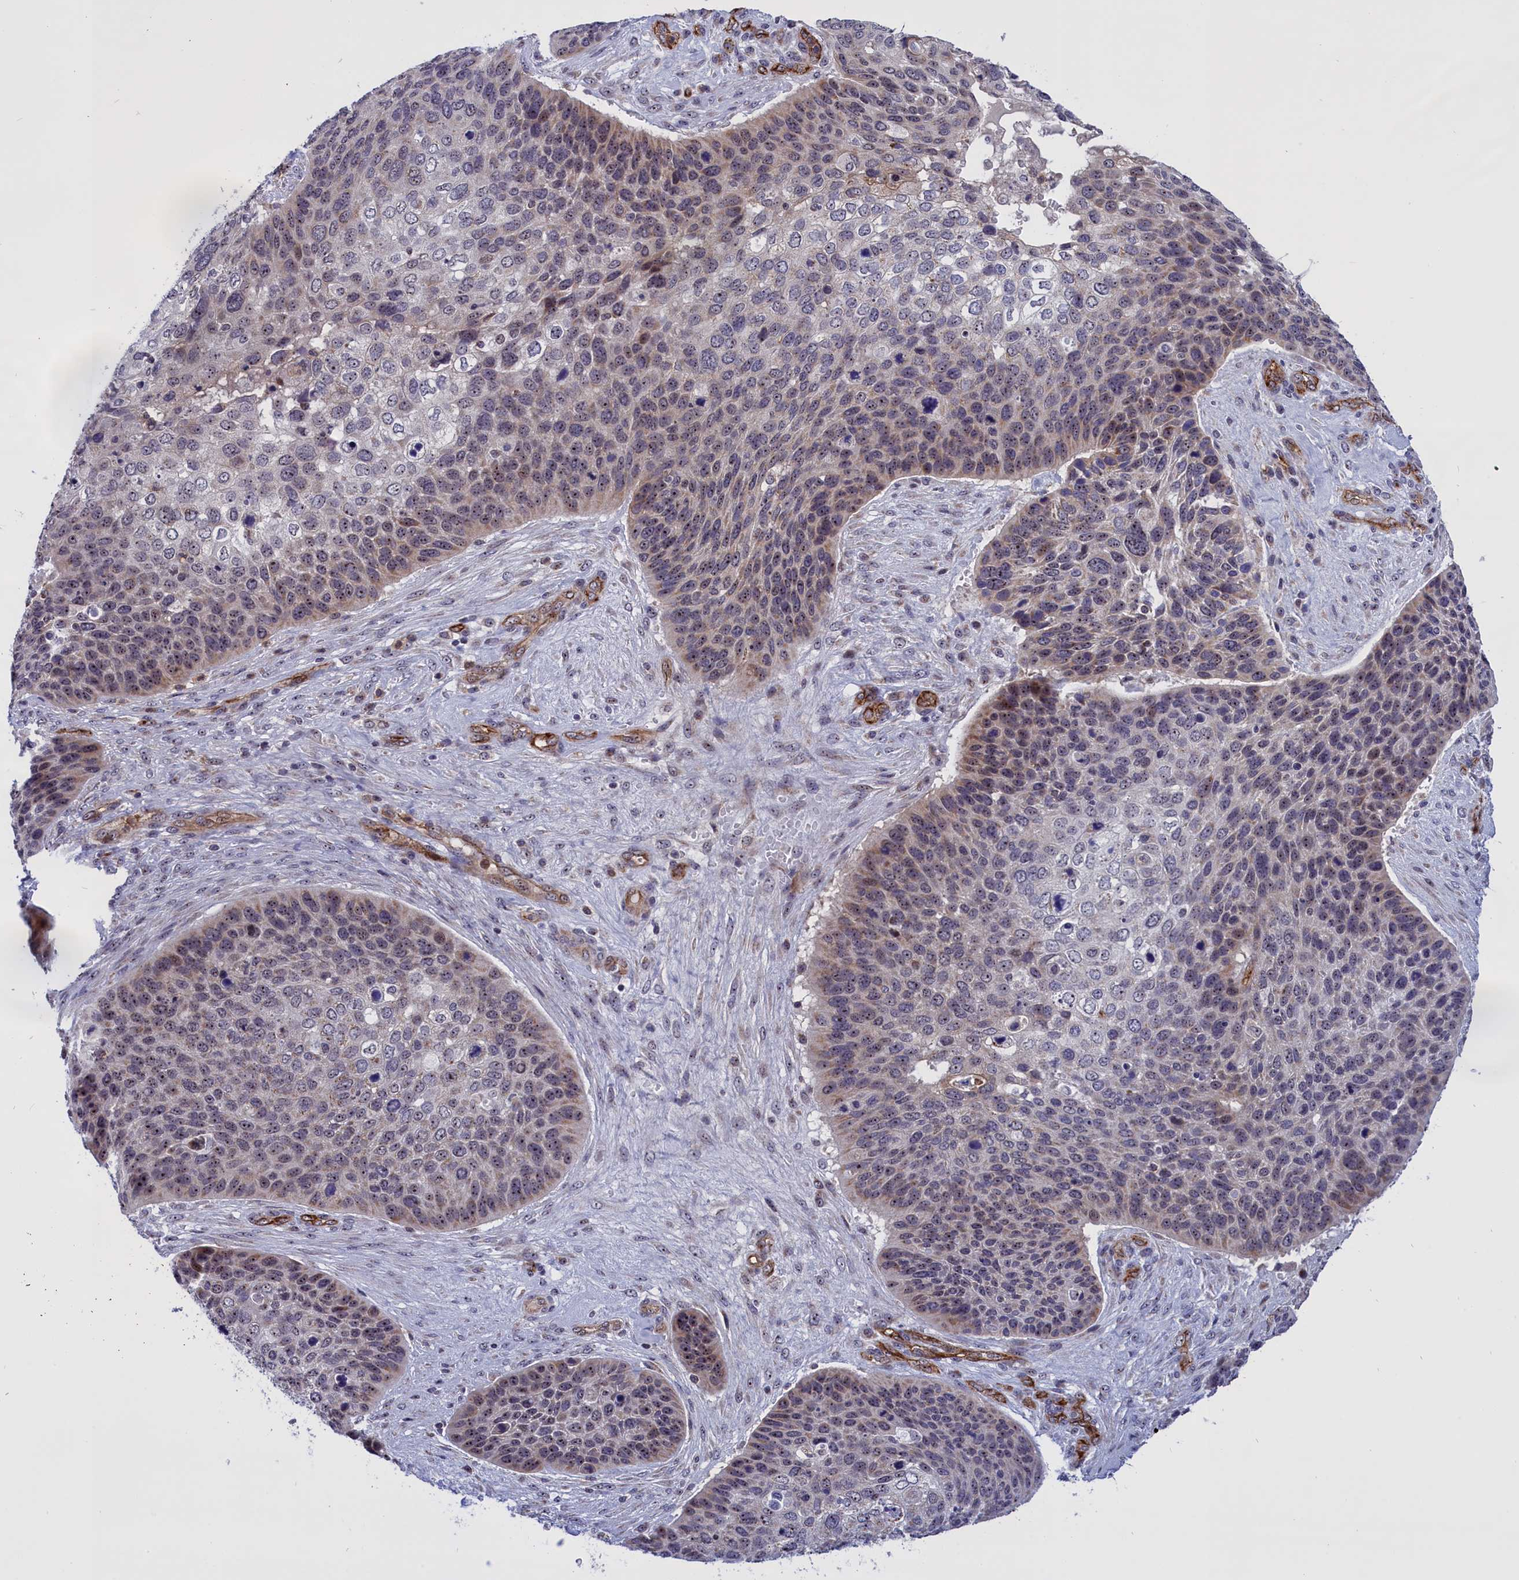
{"staining": {"intensity": "weak", "quantity": "25%-75%", "location": "cytoplasmic/membranous,nuclear"}, "tissue": "skin cancer", "cell_type": "Tumor cells", "image_type": "cancer", "snomed": [{"axis": "morphology", "description": "Basal cell carcinoma"}, {"axis": "topography", "description": "Skin"}], "caption": "There is low levels of weak cytoplasmic/membranous and nuclear expression in tumor cells of skin cancer (basal cell carcinoma), as demonstrated by immunohistochemical staining (brown color).", "gene": "MPND", "patient": {"sex": "female", "age": 74}}